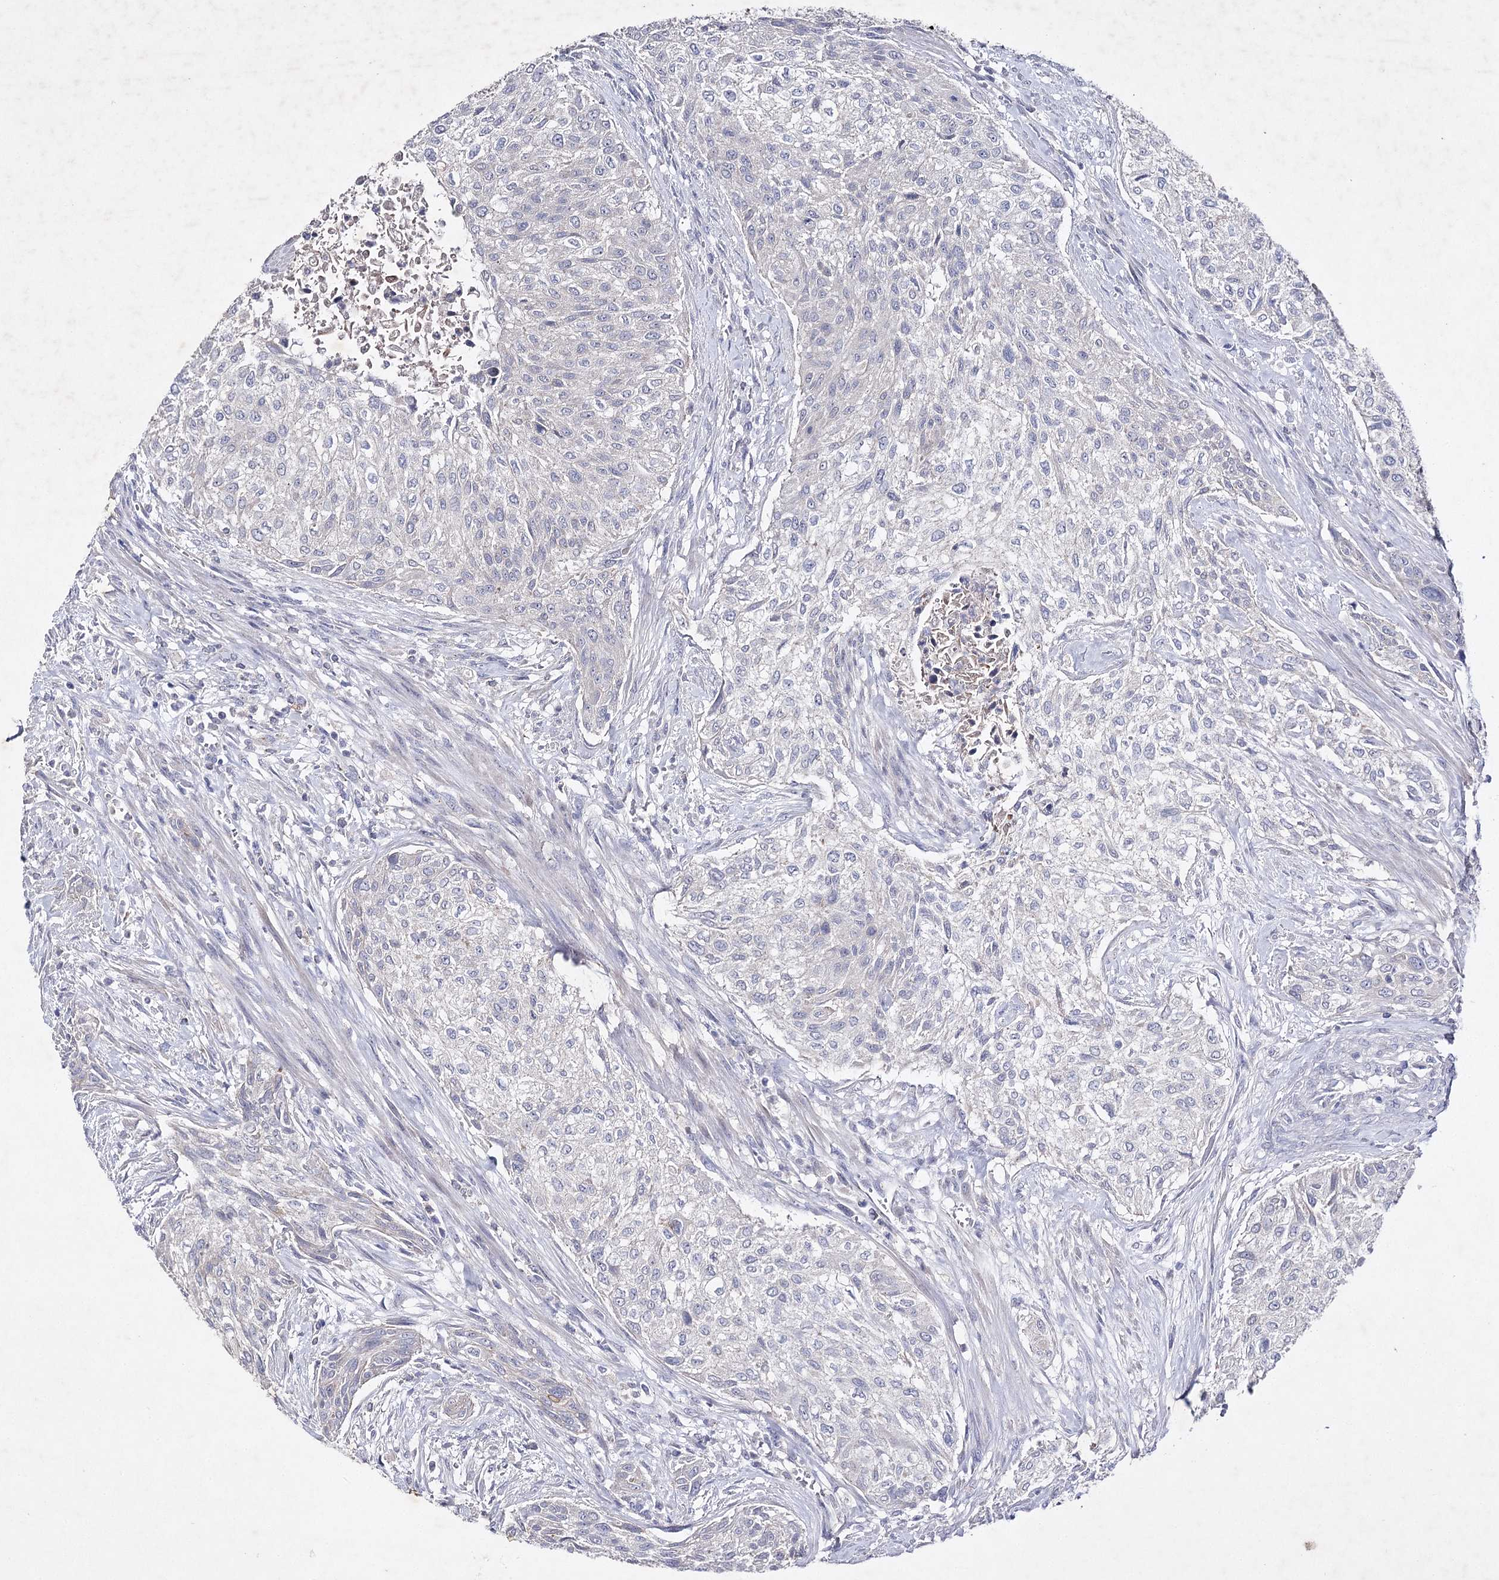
{"staining": {"intensity": "negative", "quantity": "none", "location": "none"}, "tissue": "urothelial cancer", "cell_type": "Tumor cells", "image_type": "cancer", "snomed": [{"axis": "morphology", "description": "Normal tissue, NOS"}, {"axis": "morphology", "description": "Urothelial carcinoma, NOS"}, {"axis": "topography", "description": "Urinary bladder"}, {"axis": "topography", "description": "Peripheral nerve tissue"}], "caption": "This histopathology image is of urothelial cancer stained with immunohistochemistry (IHC) to label a protein in brown with the nuclei are counter-stained blue. There is no staining in tumor cells.", "gene": "COX15", "patient": {"sex": "male", "age": 35}}